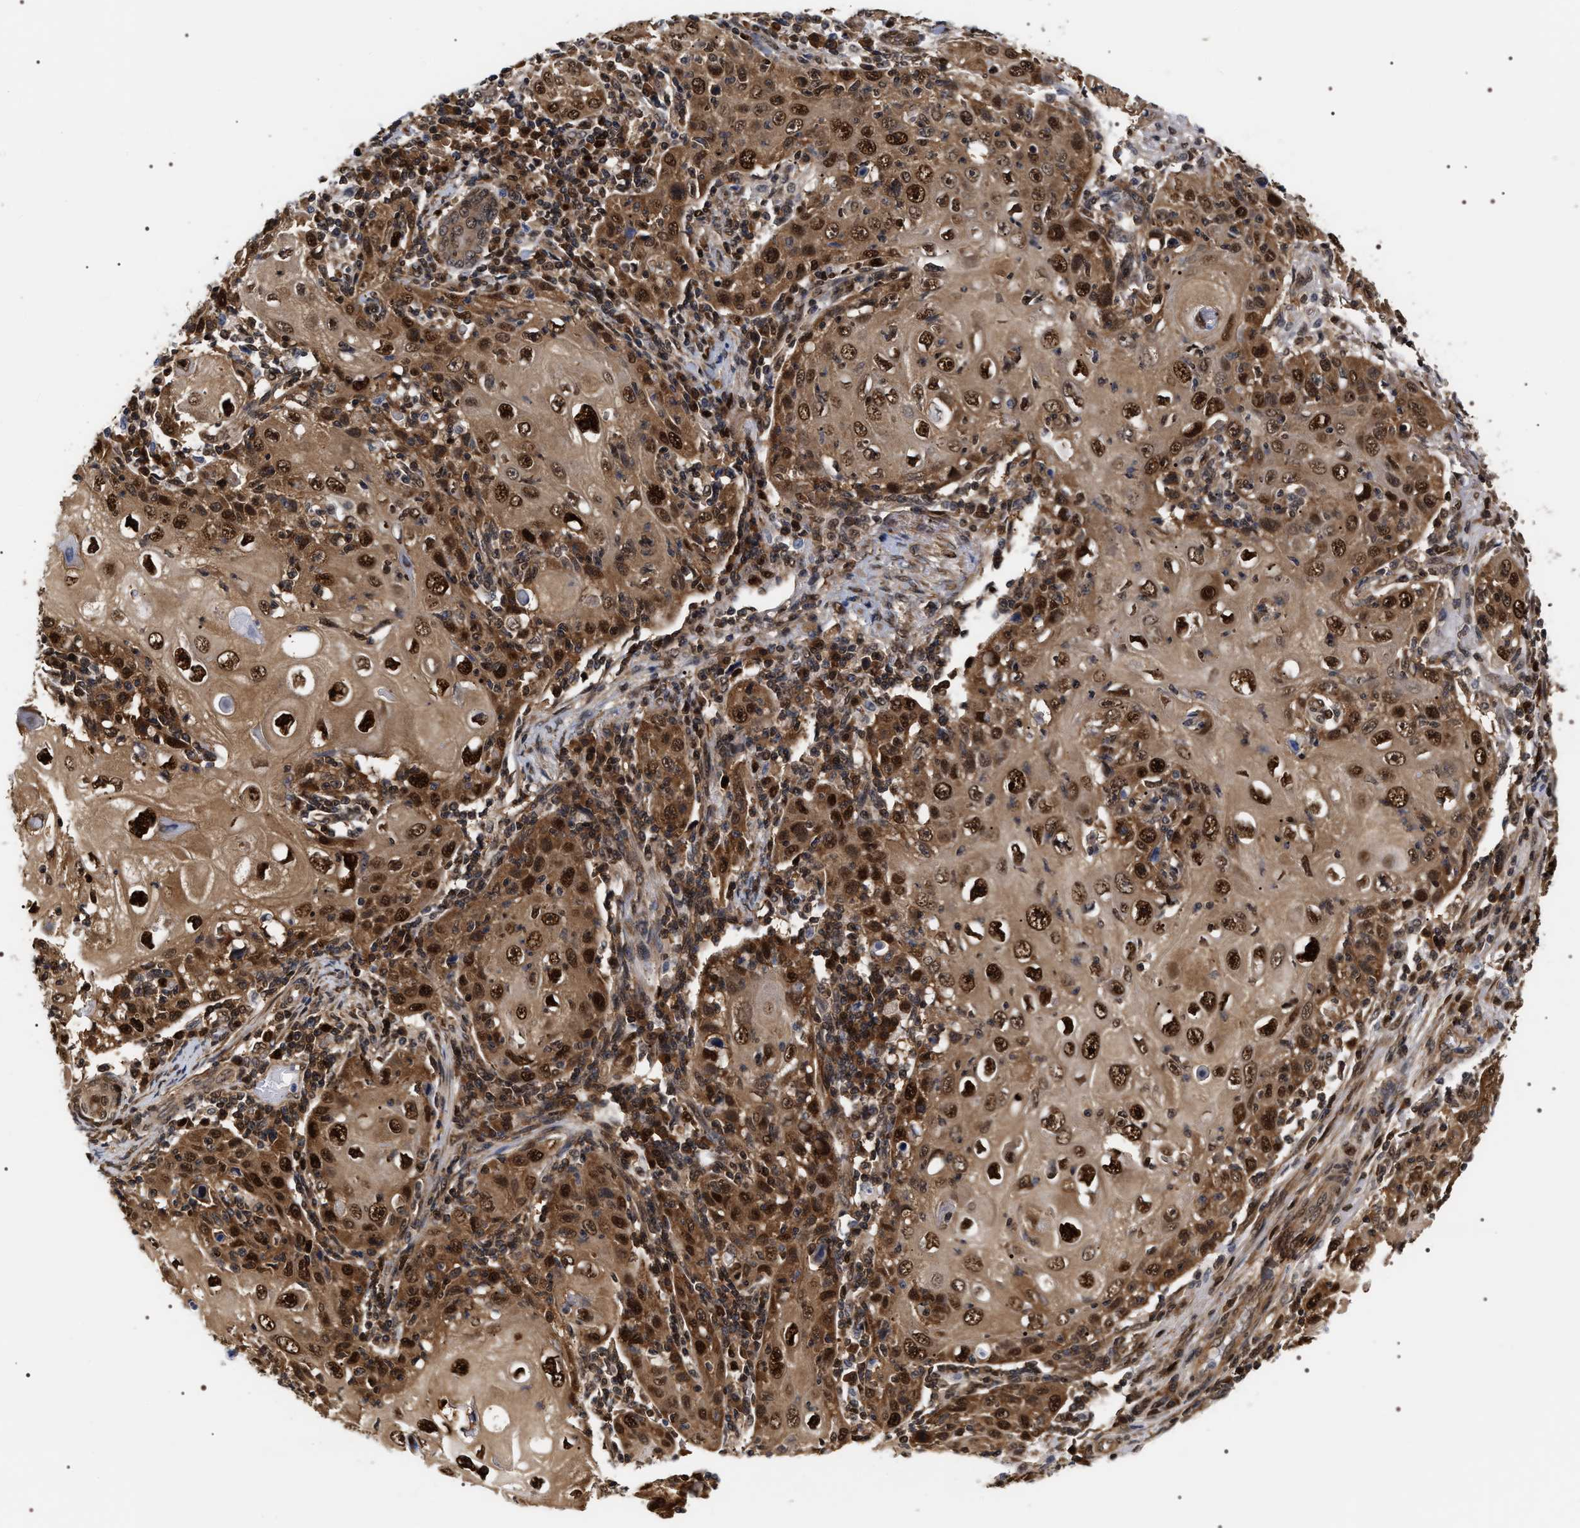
{"staining": {"intensity": "strong", "quantity": ">75%", "location": "cytoplasmic/membranous,nuclear"}, "tissue": "skin cancer", "cell_type": "Tumor cells", "image_type": "cancer", "snomed": [{"axis": "morphology", "description": "Squamous cell carcinoma, NOS"}, {"axis": "topography", "description": "Skin"}], "caption": "Immunohistochemistry (IHC) micrograph of neoplastic tissue: human squamous cell carcinoma (skin) stained using IHC shows high levels of strong protein expression localized specifically in the cytoplasmic/membranous and nuclear of tumor cells, appearing as a cytoplasmic/membranous and nuclear brown color.", "gene": "BAG6", "patient": {"sex": "female", "age": 88}}